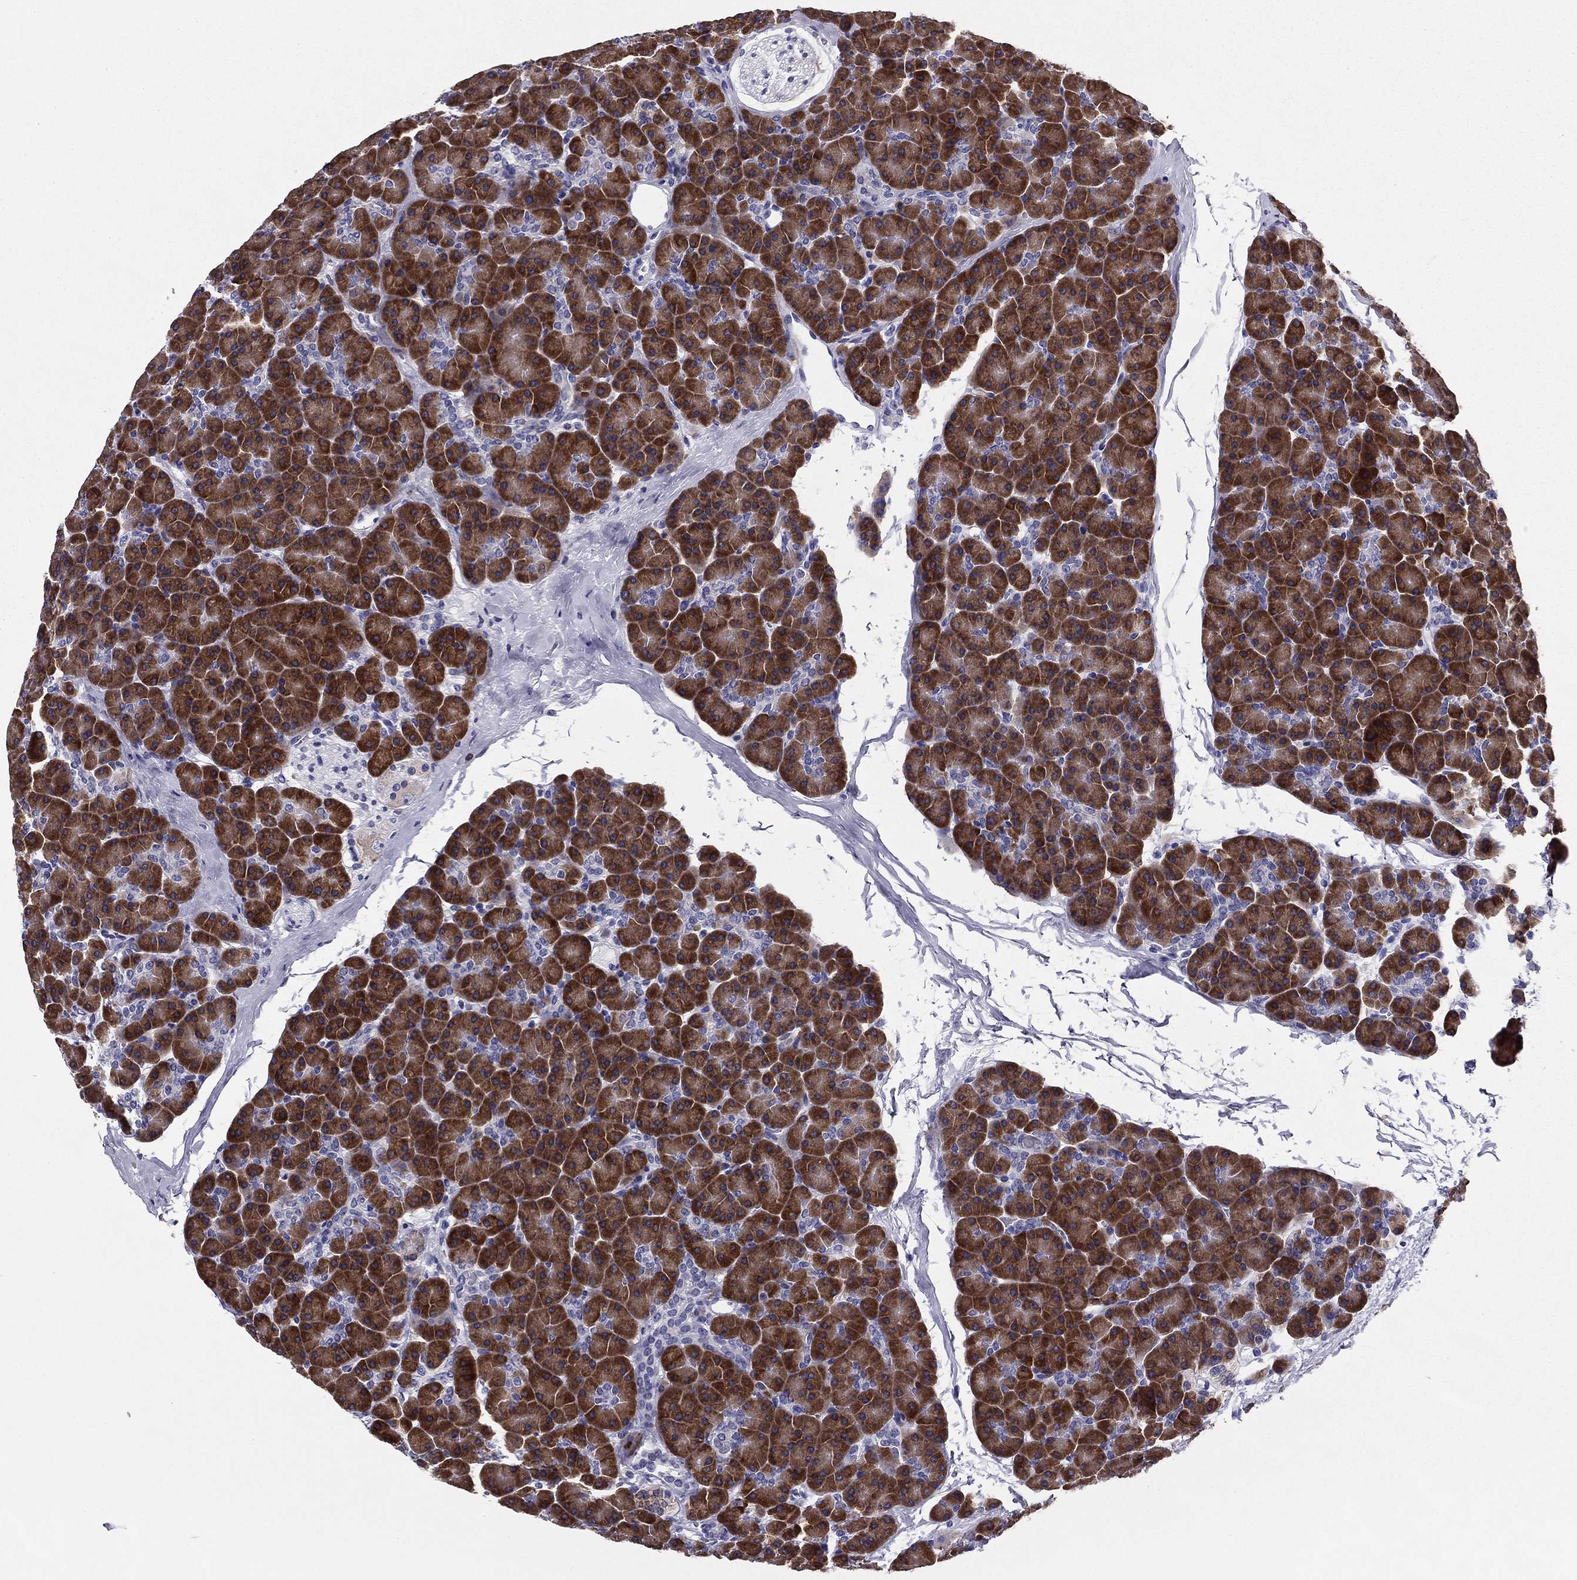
{"staining": {"intensity": "strong", "quantity": ">75%", "location": "cytoplasmic/membranous"}, "tissue": "pancreas", "cell_type": "Exocrine glandular cells", "image_type": "normal", "snomed": [{"axis": "morphology", "description": "Normal tissue, NOS"}, {"axis": "topography", "description": "Pancreas"}], "caption": "DAB (3,3'-diaminobenzidine) immunohistochemical staining of benign human pancreas shows strong cytoplasmic/membranous protein positivity in about >75% of exocrine glandular cells. (Stains: DAB in brown, nuclei in blue, Microscopy: brightfield microscopy at high magnification).", "gene": "TMED3", "patient": {"sex": "female", "age": 44}}